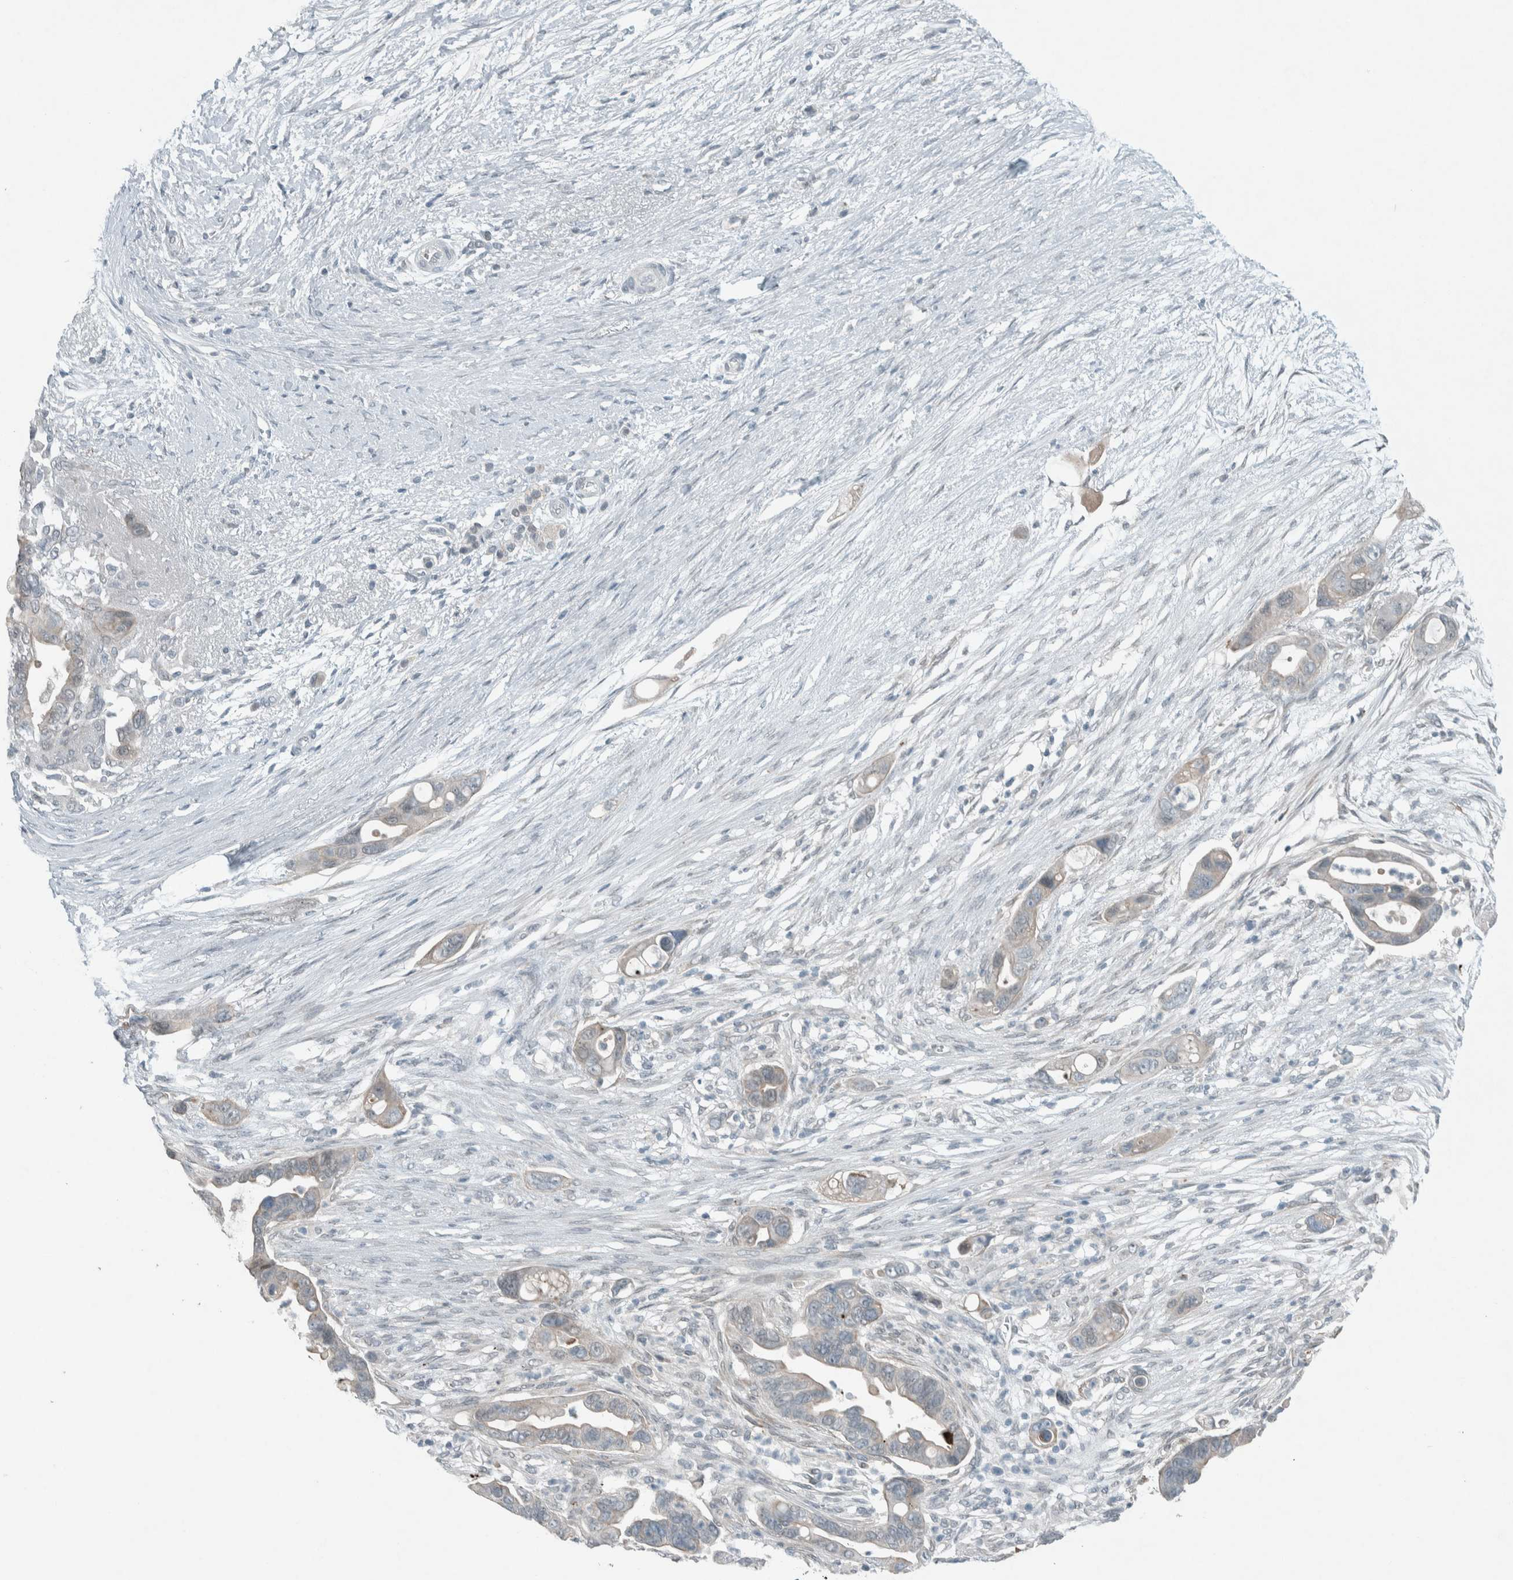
{"staining": {"intensity": "negative", "quantity": "none", "location": "none"}, "tissue": "pancreatic cancer", "cell_type": "Tumor cells", "image_type": "cancer", "snomed": [{"axis": "morphology", "description": "Adenocarcinoma, NOS"}, {"axis": "topography", "description": "Pancreas"}], "caption": "DAB (3,3'-diaminobenzidine) immunohistochemical staining of human adenocarcinoma (pancreatic) exhibits no significant expression in tumor cells.", "gene": "CERCAM", "patient": {"sex": "female", "age": 72}}